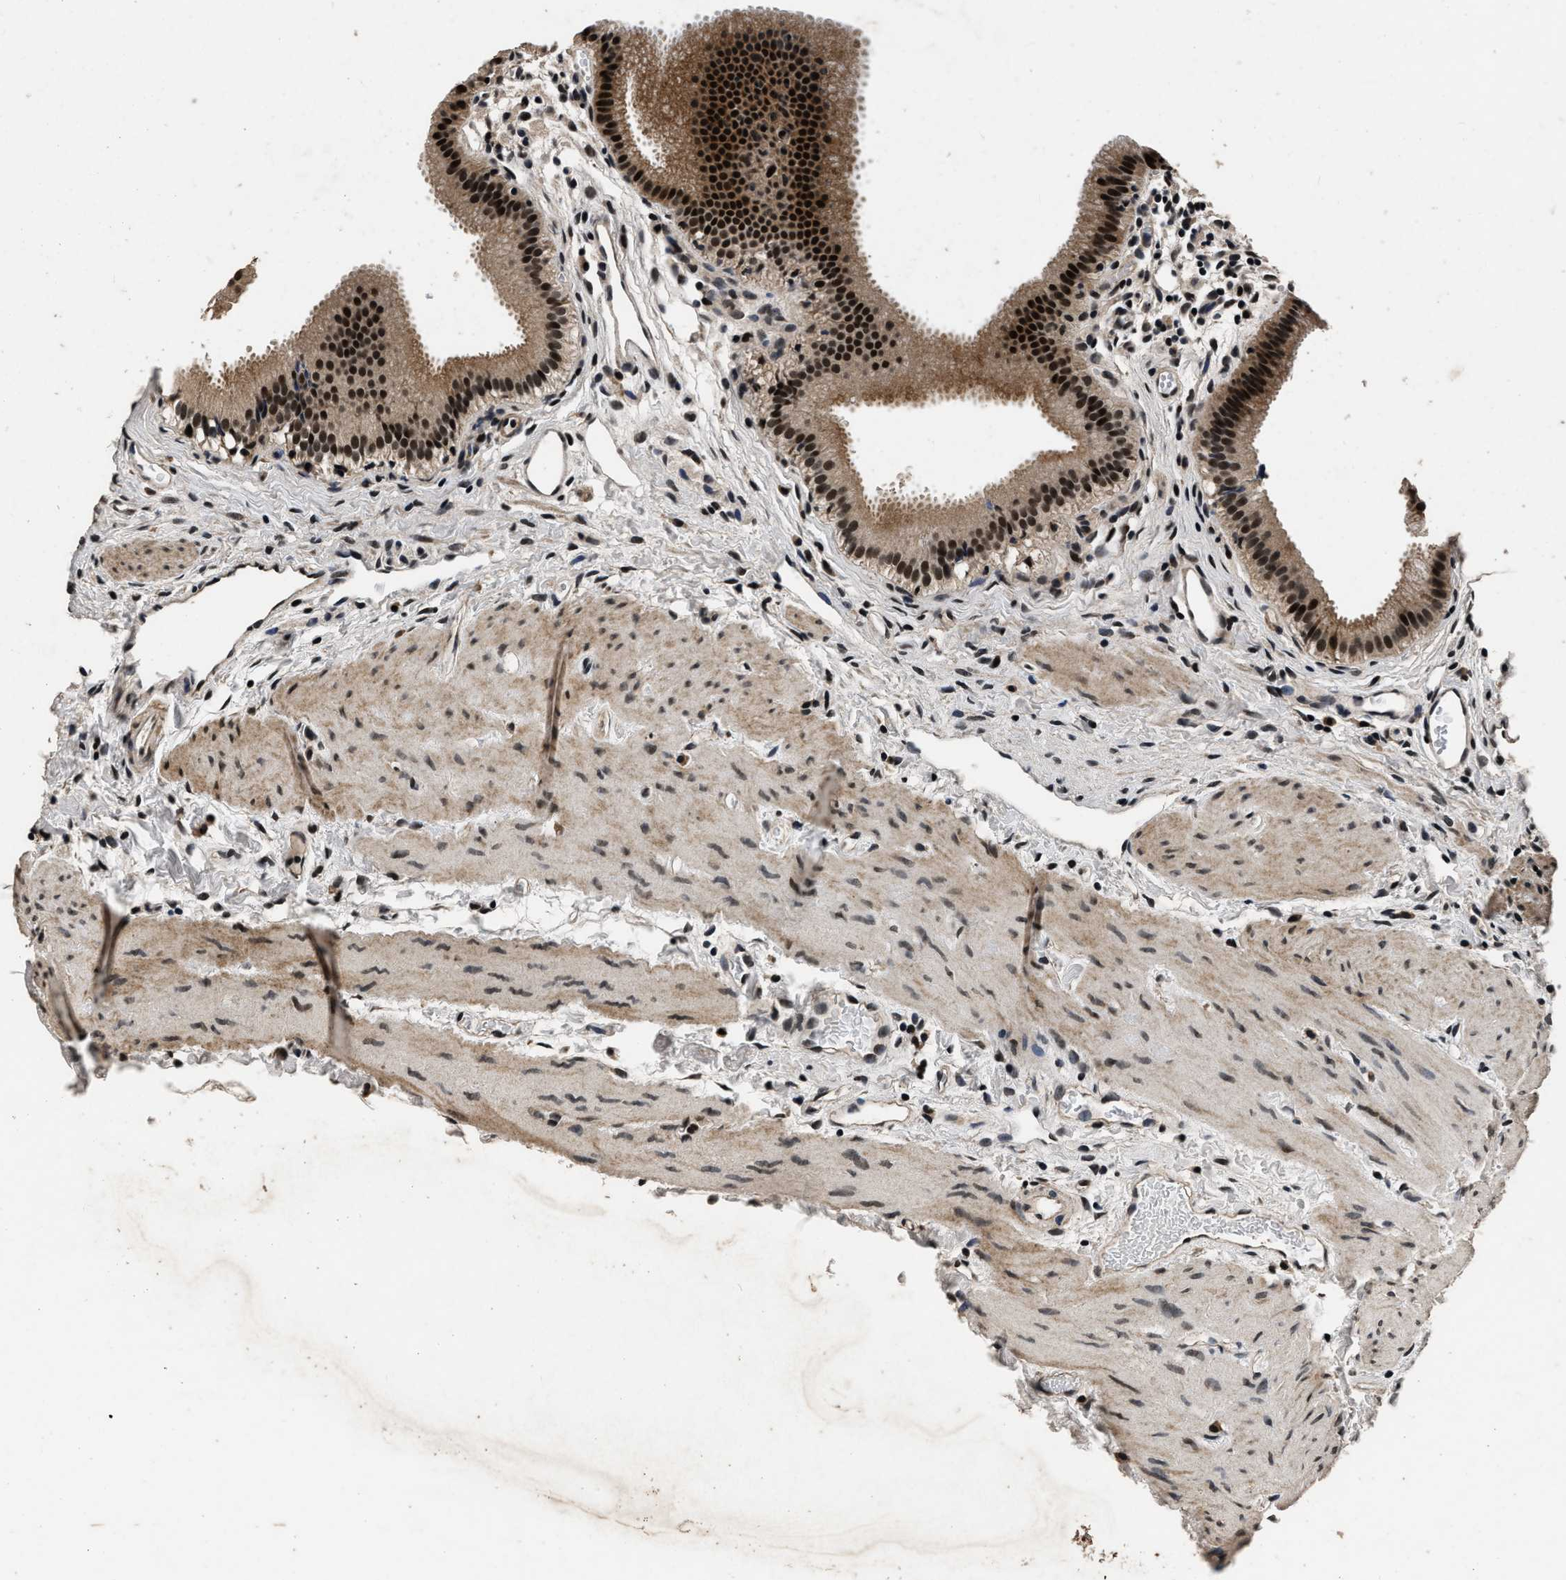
{"staining": {"intensity": "strong", "quantity": ">75%", "location": "cytoplasmic/membranous,nuclear"}, "tissue": "gallbladder", "cell_type": "Glandular cells", "image_type": "normal", "snomed": [{"axis": "morphology", "description": "Normal tissue, NOS"}, {"axis": "topography", "description": "Gallbladder"}], "caption": "A brown stain labels strong cytoplasmic/membranous,nuclear expression of a protein in glandular cells of benign gallbladder. The protein is shown in brown color, while the nuclei are stained blue.", "gene": "CSTF1", "patient": {"sex": "female", "age": 26}}